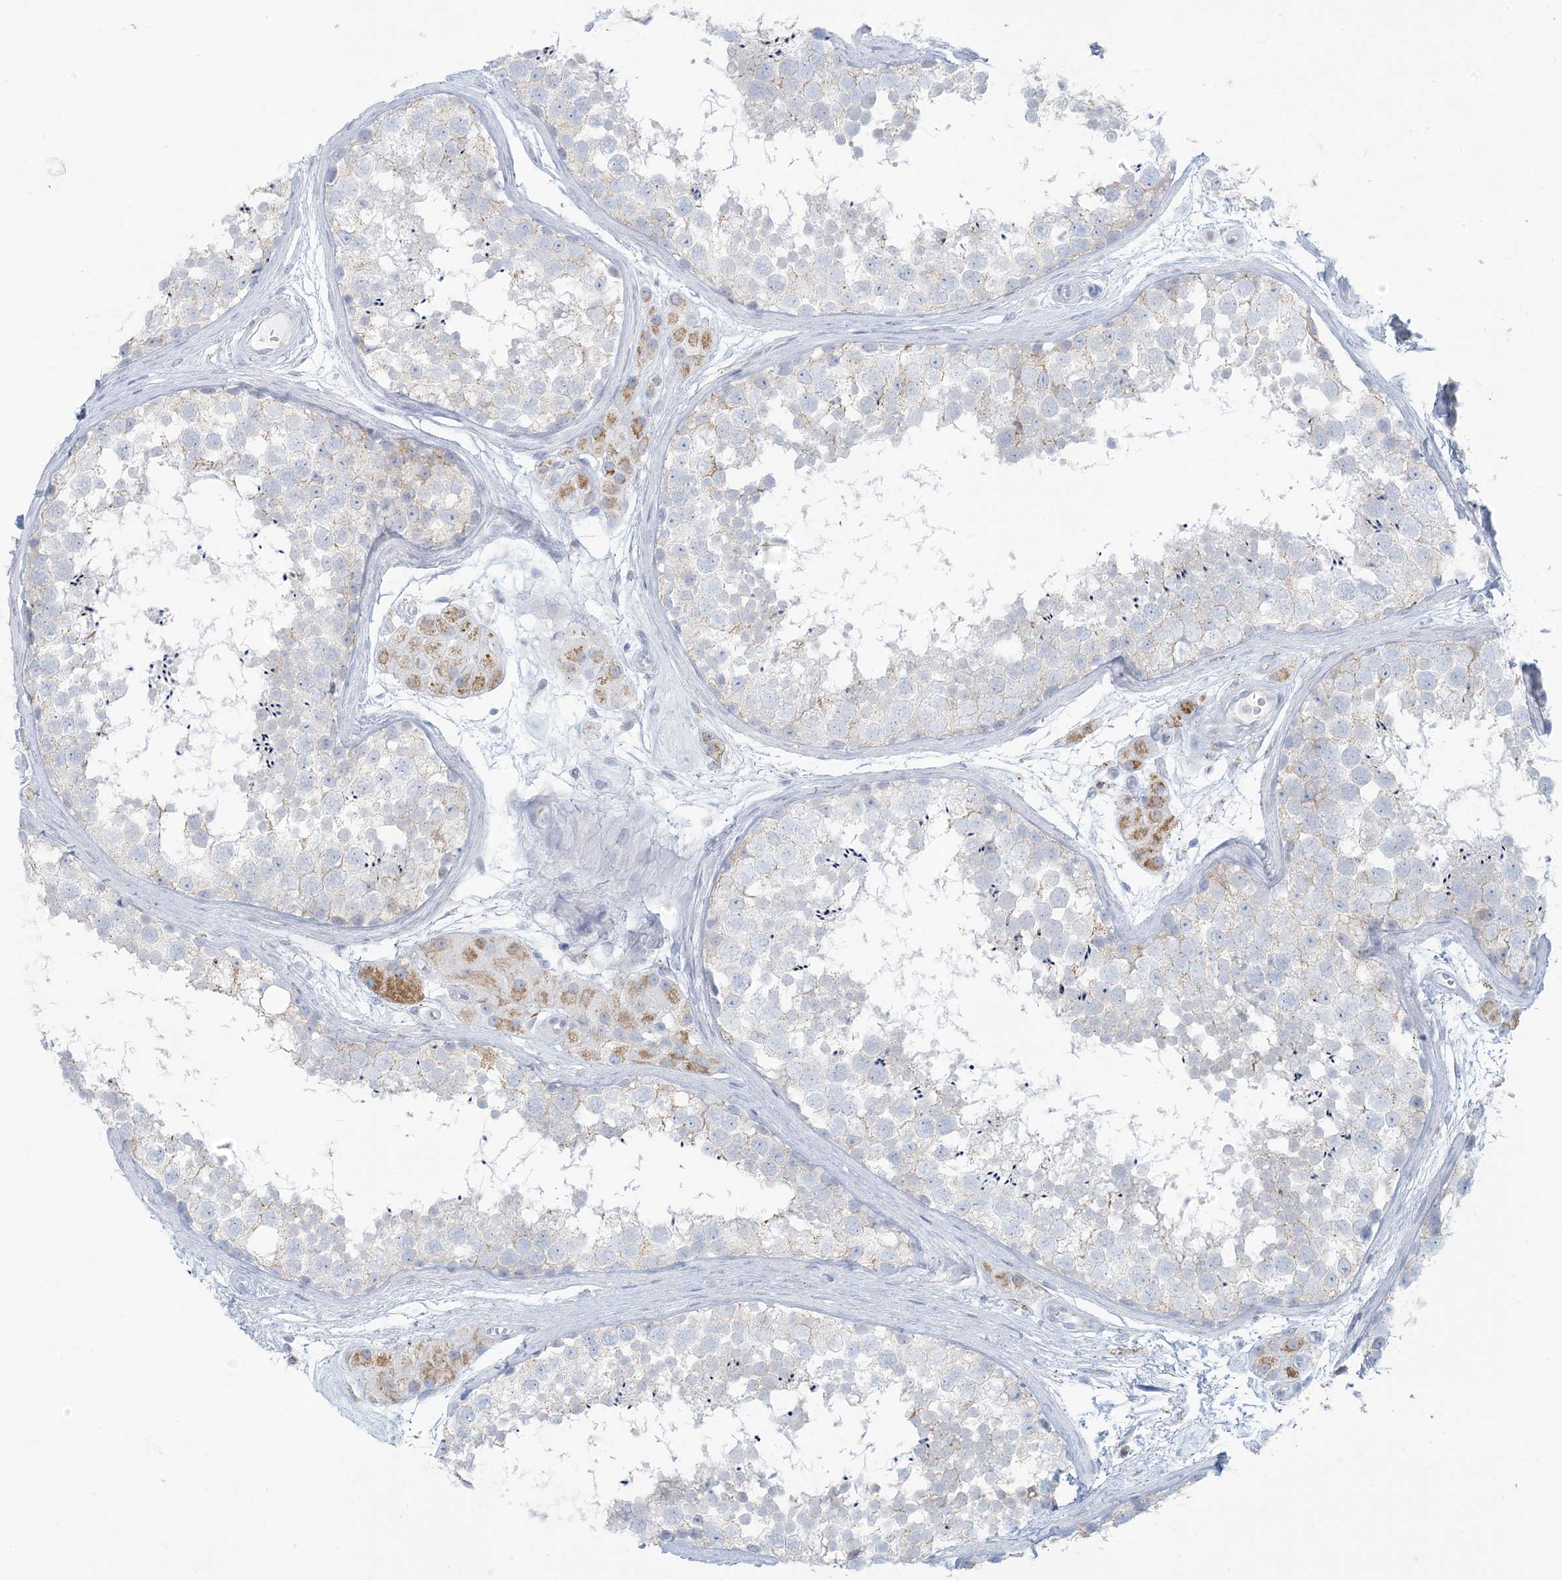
{"staining": {"intensity": "negative", "quantity": "none", "location": "none"}, "tissue": "testis", "cell_type": "Cells in seminiferous ducts", "image_type": "normal", "snomed": [{"axis": "morphology", "description": "Normal tissue, NOS"}, {"axis": "topography", "description": "Testis"}], "caption": "Immunohistochemistry (IHC) photomicrograph of benign testis: testis stained with DAB (3,3'-diaminobenzidine) demonstrates no significant protein expression in cells in seminiferous ducts. (DAB IHC with hematoxylin counter stain).", "gene": "ZDHHC4", "patient": {"sex": "male", "age": 56}}